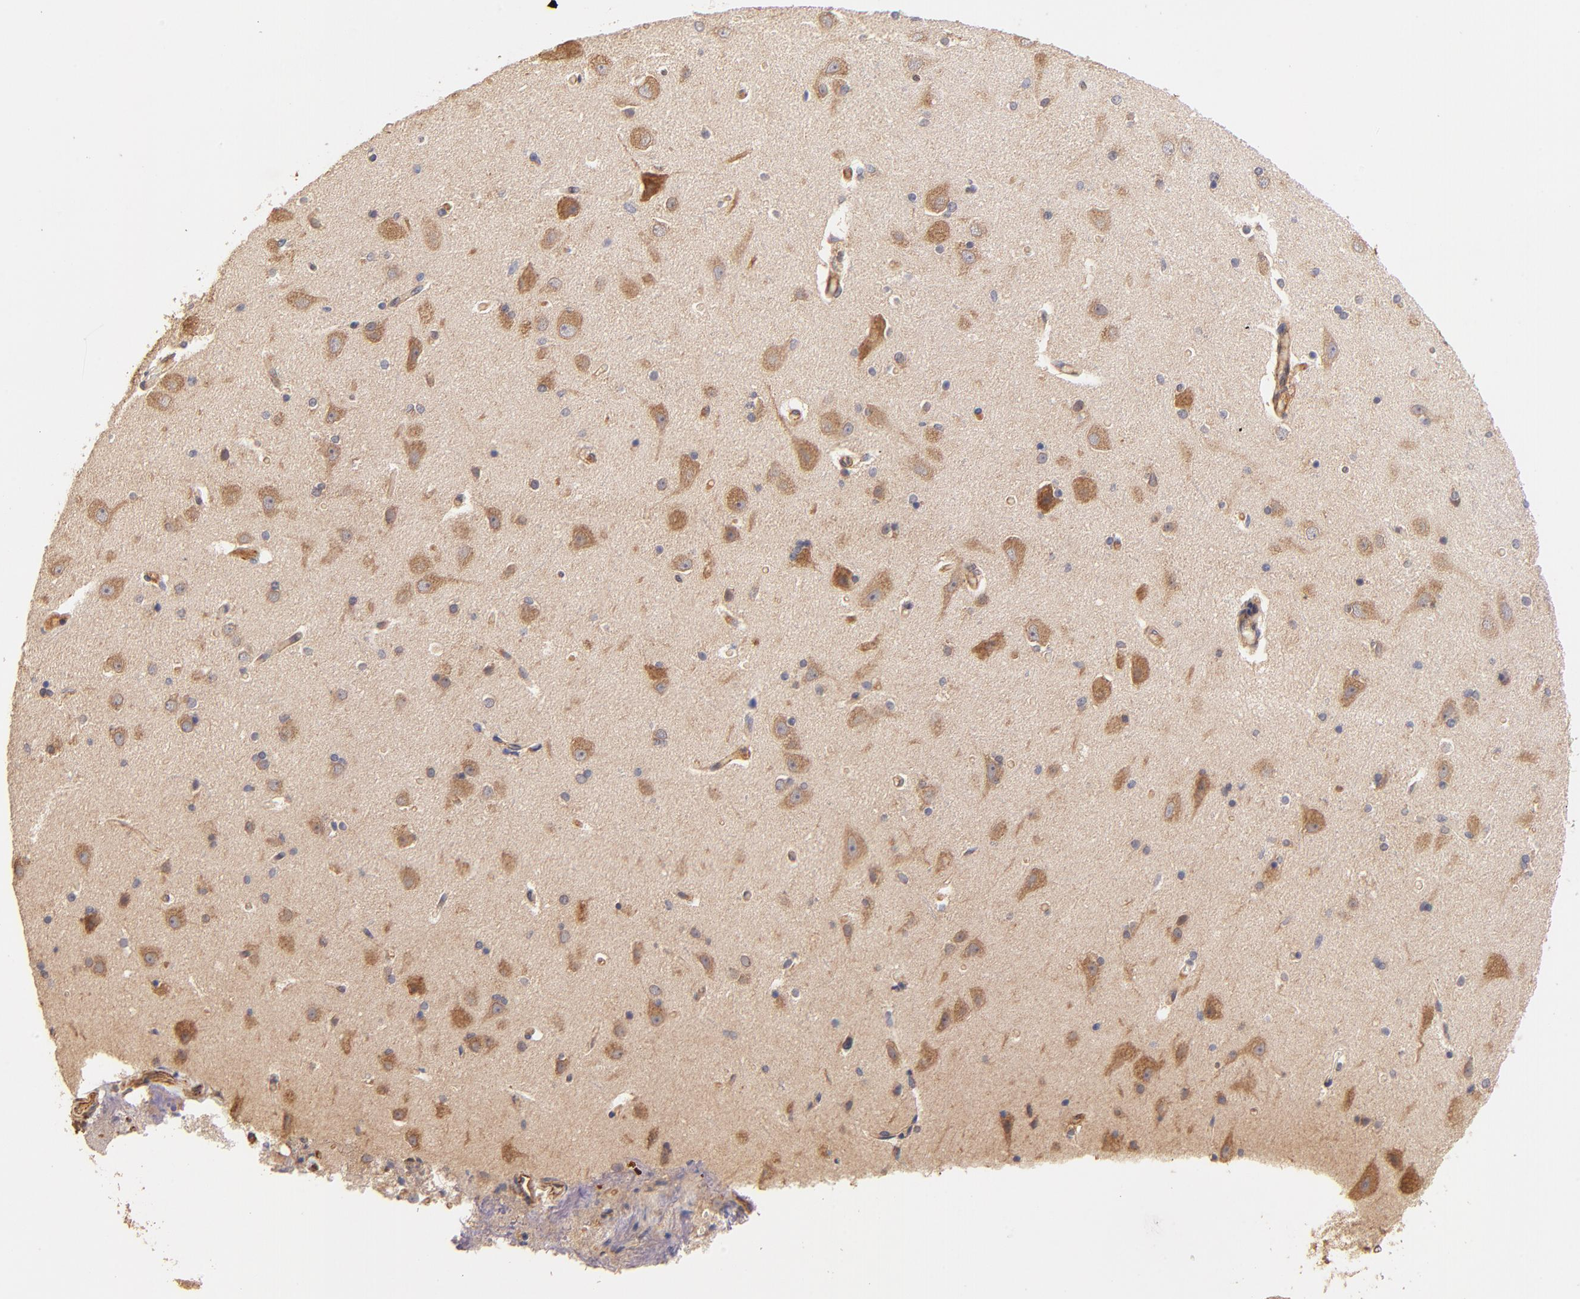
{"staining": {"intensity": "weak", "quantity": ">75%", "location": "cytoplasmic/membranous"}, "tissue": "caudate", "cell_type": "Glial cells", "image_type": "normal", "snomed": [{"axis": "morphology", "description": "Normal tissue, NOS"}, {"axis": "topography", "description": "Lateral ventricle wall"}], "caption": "Caudate stained with immunohistochemistry (IHC) displays weak cytoplasmic/membranous staining in about >75% of glial cells.", "gene": "TNFAIP3", "patient": {"sex": "female", "age": 54}}